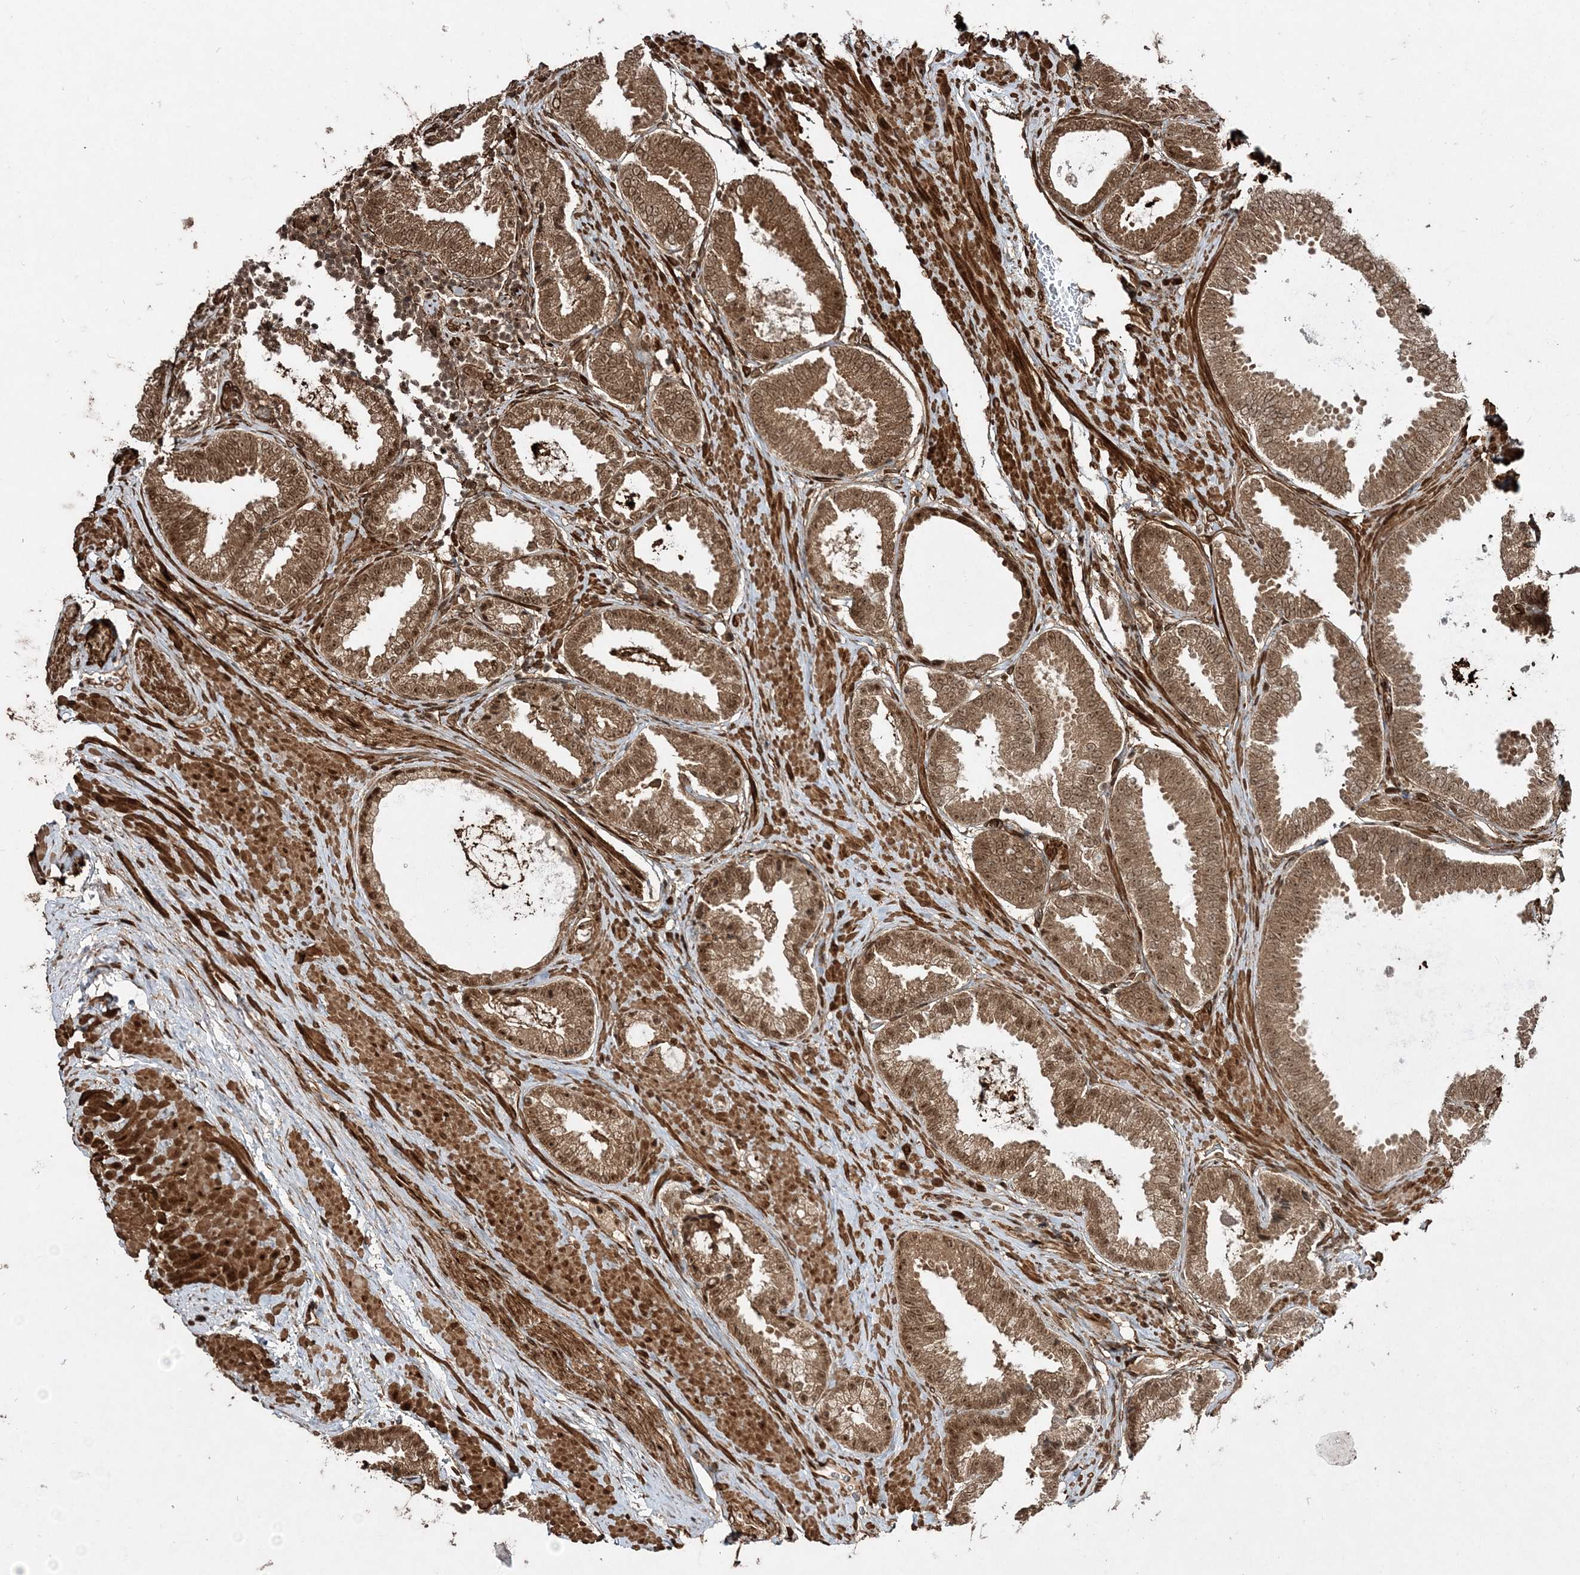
{"staining": {"intensity": "moderate", "quantity": ">75%", "location": "cytoplasmic/membranous,nuclear"}, "tissue": "prostate cancer", "cell_type": "Tumor cells", "image_type": "cancer", "snomed": [{"axis": "morphology", "description": "Normal tissue, NOS"}, {"axis": "morphology", "description": "Adenocarcinoma, Low grade"}, {"axis": "topography", "description": "Prostate"}, {"axis": "topography", "description": "Peripheral nerve tissue"}], "caption": "Adenocarcinoma (low-grade) (prostate) stained with DAB (3,3'-diaminobenzidine) immunohistochemistry shows medium levels of moderate cytoplasmic/membranous and nuclear positivity in about >75% of tumor cells. The protein is stained brown, and the nuclei are stained in blue (DAB IHC with brightfield microscopy, high magnification).", "gene": "ETAA1", "patient": {"sex": "male", "age": 71}}